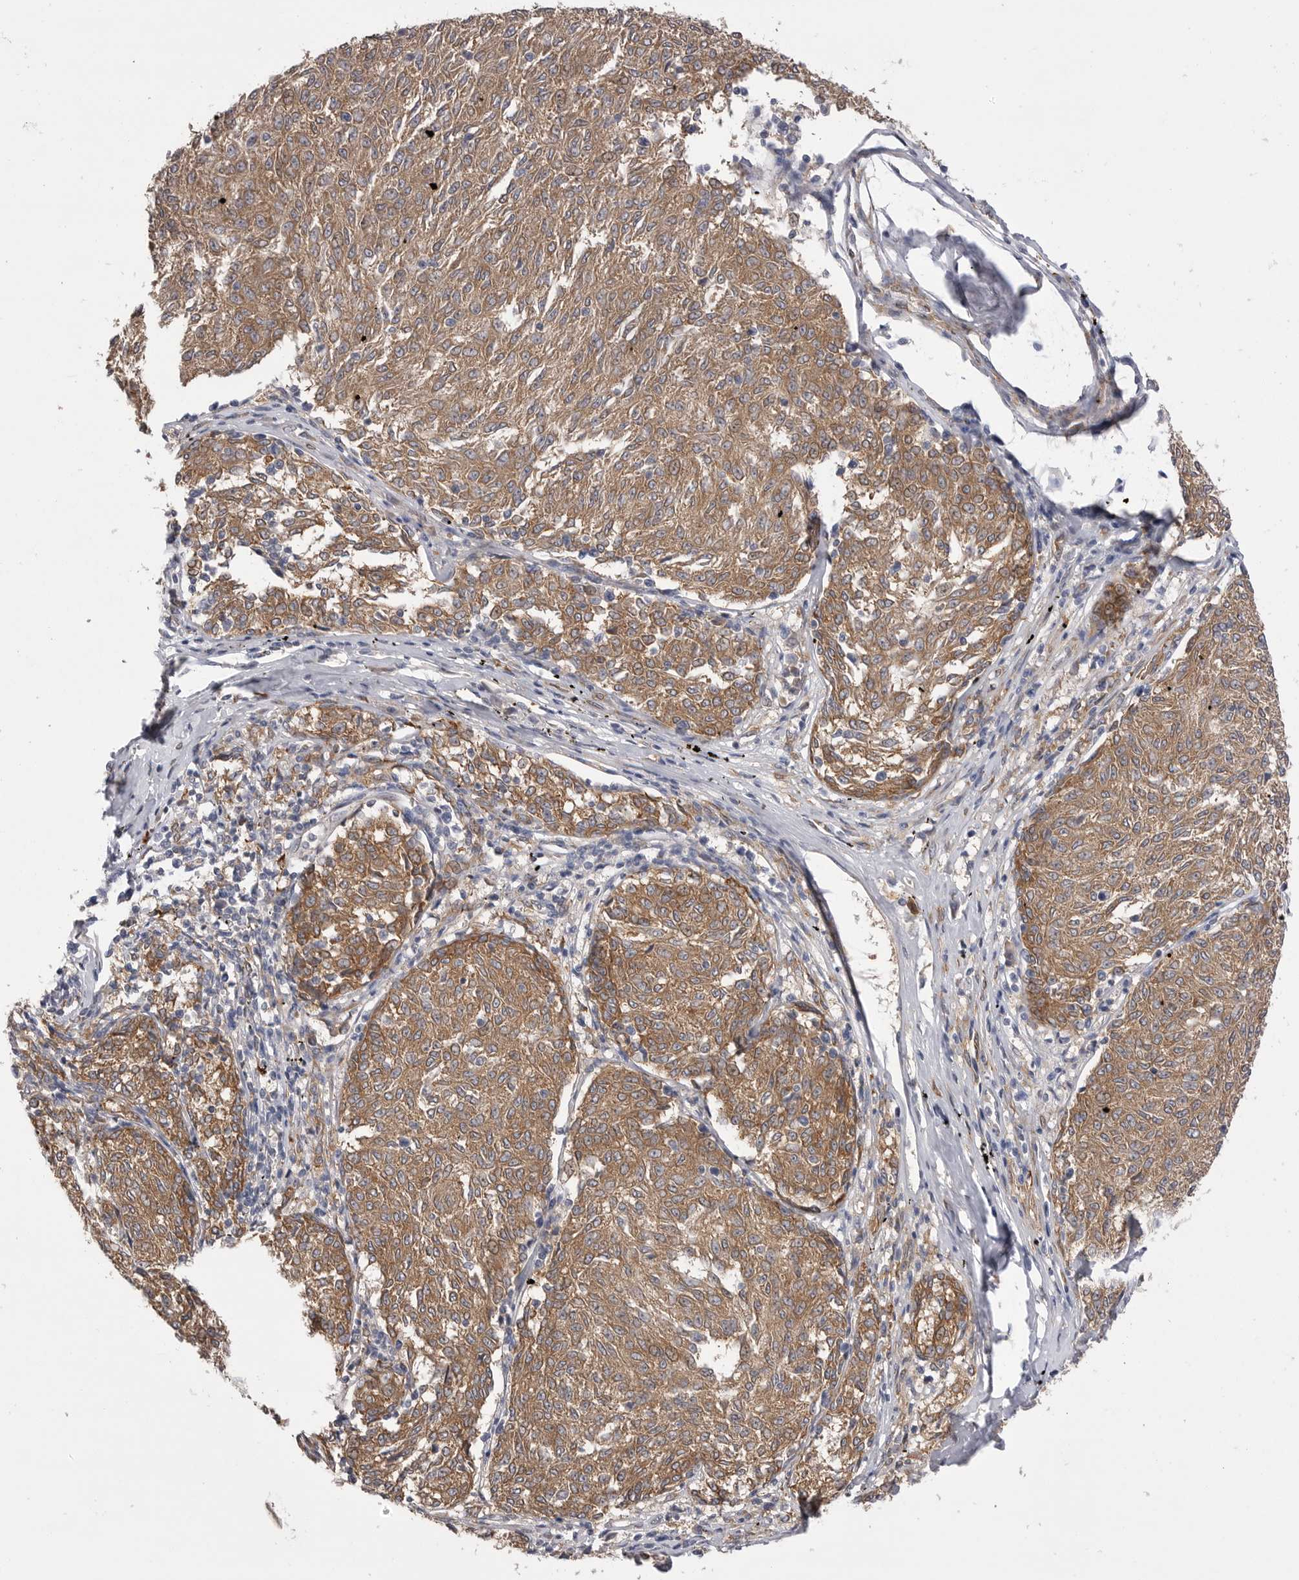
{"staining": {"intensity": "moderate", "quantity": ">75%", "location": "cytoplasmic/membranous"}, "tissue": "melanoma", "cell_type": "Tumor cells", "image_type": "cancer", "snomed": [{"axis": "morphology", "description": "Malignant melanoma, NOS"}, {"axis": "topography", "description": "Skin"}], "caption": "High-magnification brightfield microscopy of melanoma stained with DAB (brown) and counterstained with hematoxylin (blue). tumor cells exhibit moderate cytoplasmic/membranous expression is seen in approximately>75% of cells. The staining was performed using DAB (3,3'-diaminobenzidine) to visualize the protein expression in brown, while the nuclei were stained in blue with hematoxylin (Magnification: 20x).", "gene": "VAC14", "patient": {"sex": "female", "age": 72}}